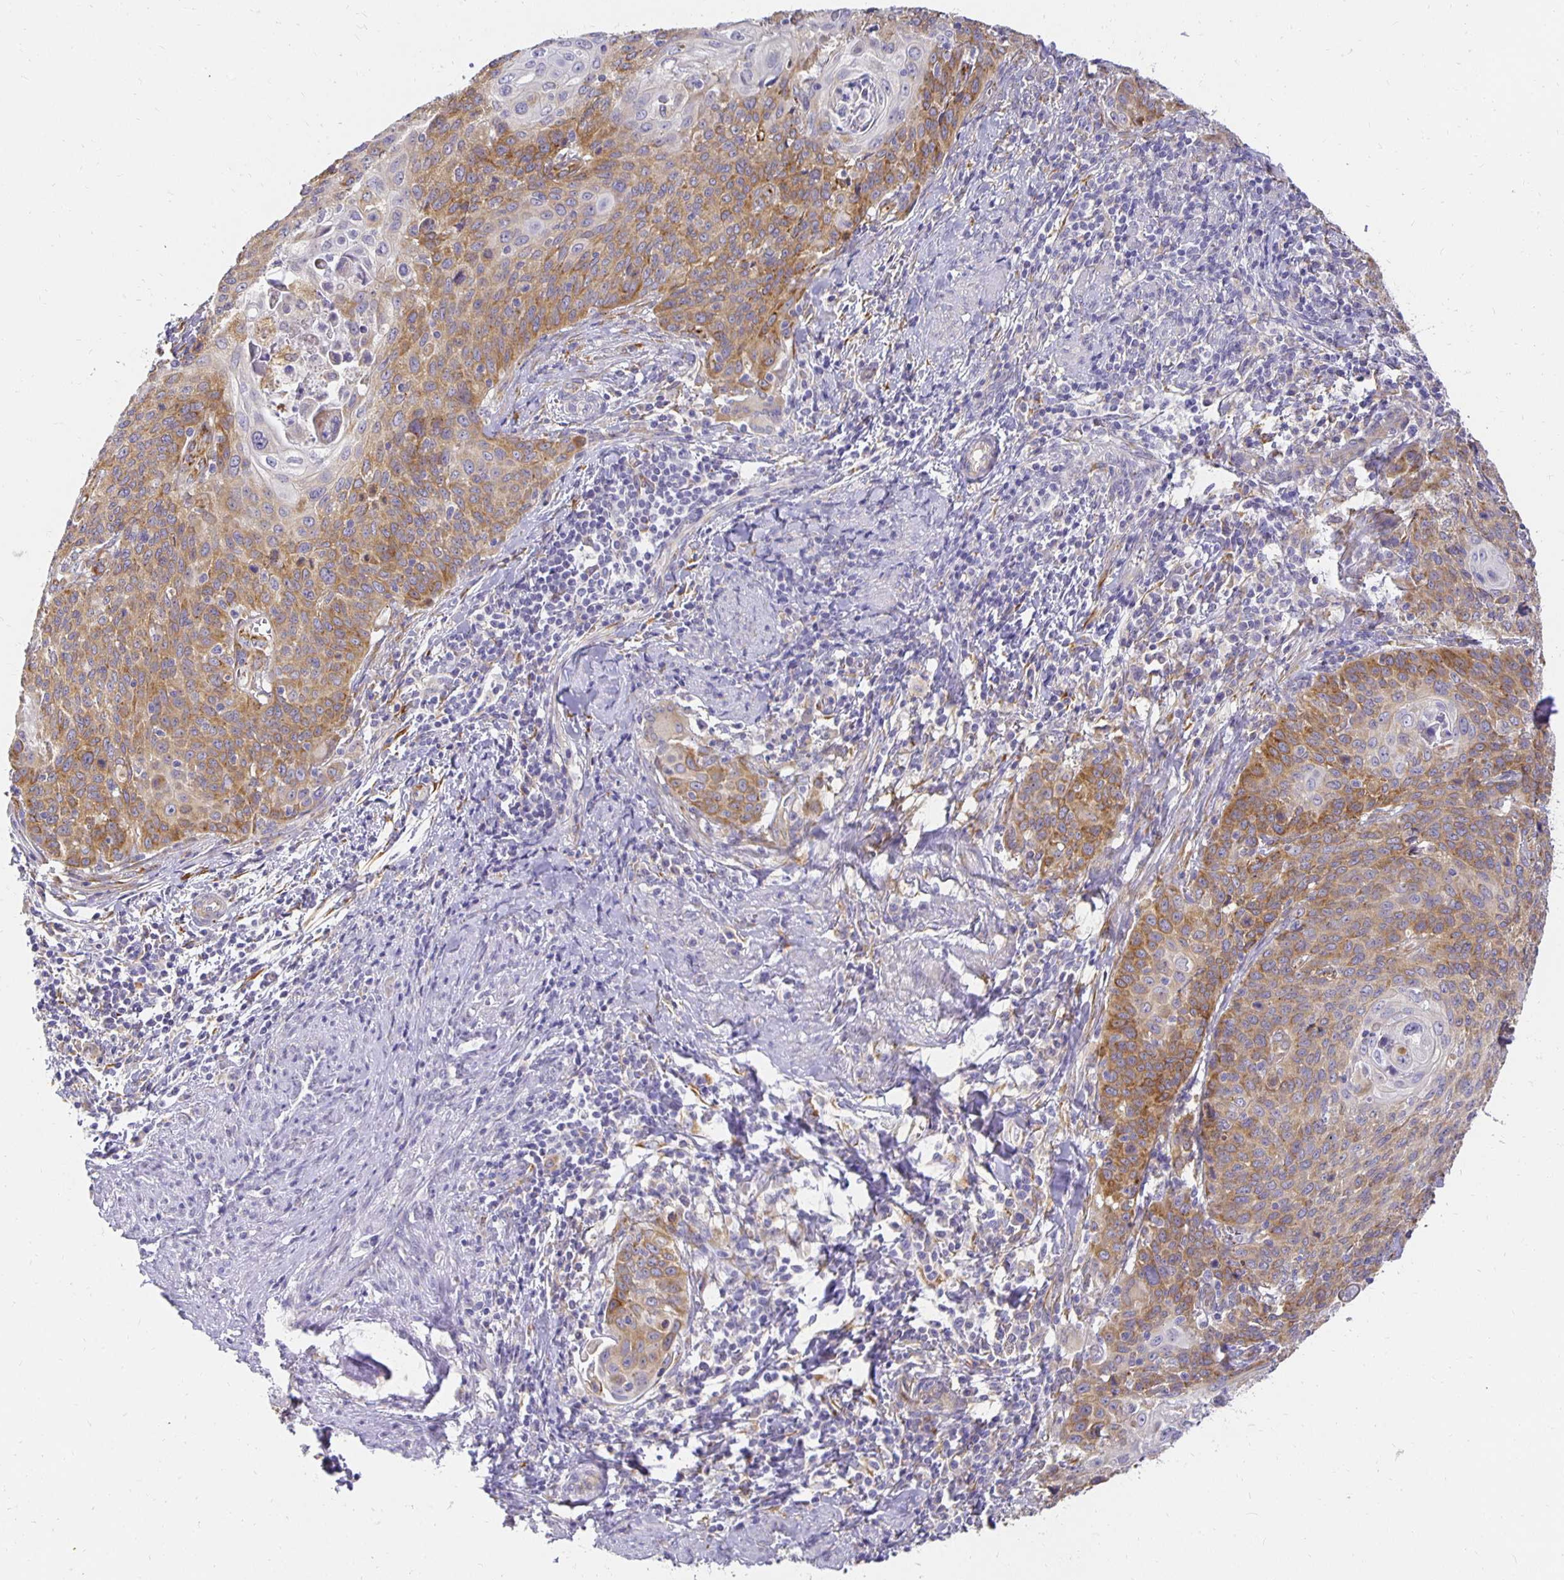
{"staining": {"intensity": "moderate", "quantity": ">75%", "location": "cytoplasmic/membranous"}, "tissue": "cervical cancer", "cell_type": "Tumor cells", "image_type": "cancer", "snomed": [{"axis": "morphology", "description": "Squamous cell carcinoma, NOS"}, {"axis": "topography", "description": "Cervix"}], "caption": "Cervical squamous cell carcinoma was stained to show a protein in brown. There is medium levels of moderate cytoplasmic/membranous expression in about >75% of tumor cells.", "gene": "PLOD1", "patient": {"sex": "female", "age": 65}}